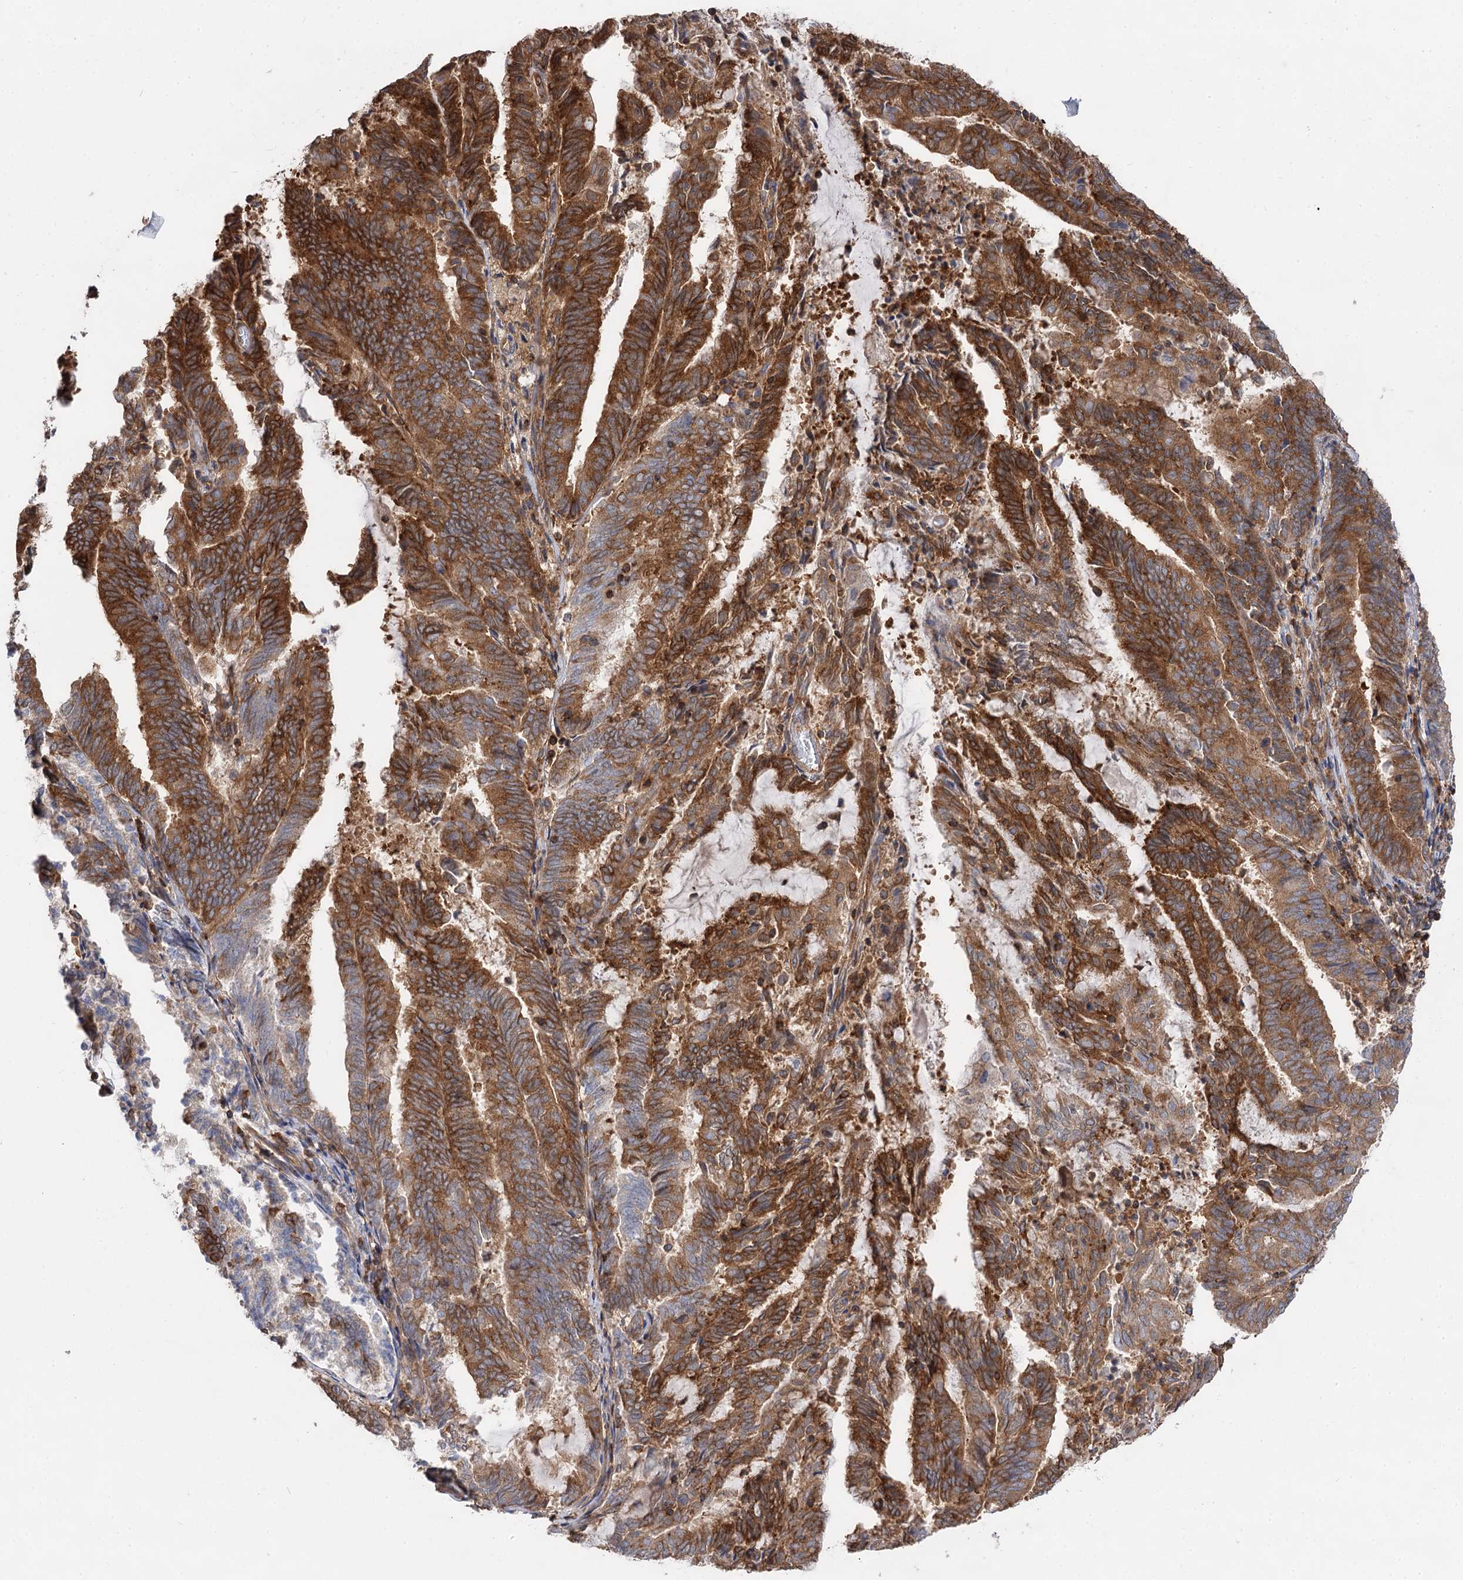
{"staining": {"intensity": "strong", "quantity": ">75%", "location": "cytoplasmic/membranous"}, "tissue": "endometrial cancer", "cell_type": "Tumor cells", "image_type": "cancer", "snomed": [{"axis": "morphology", "description": "Adenocarcinoma, NOS"}, {"axis": "topography", "description": "Endometrium"}], "caption": "Brown immunohistochemical staining in human endometrial cancer reveals strong cytoplasmic/membranous positivity in approximately >75% of tumor cells.", "gene": "PACS1", "patient": {"sex": "female", "age": 80}}